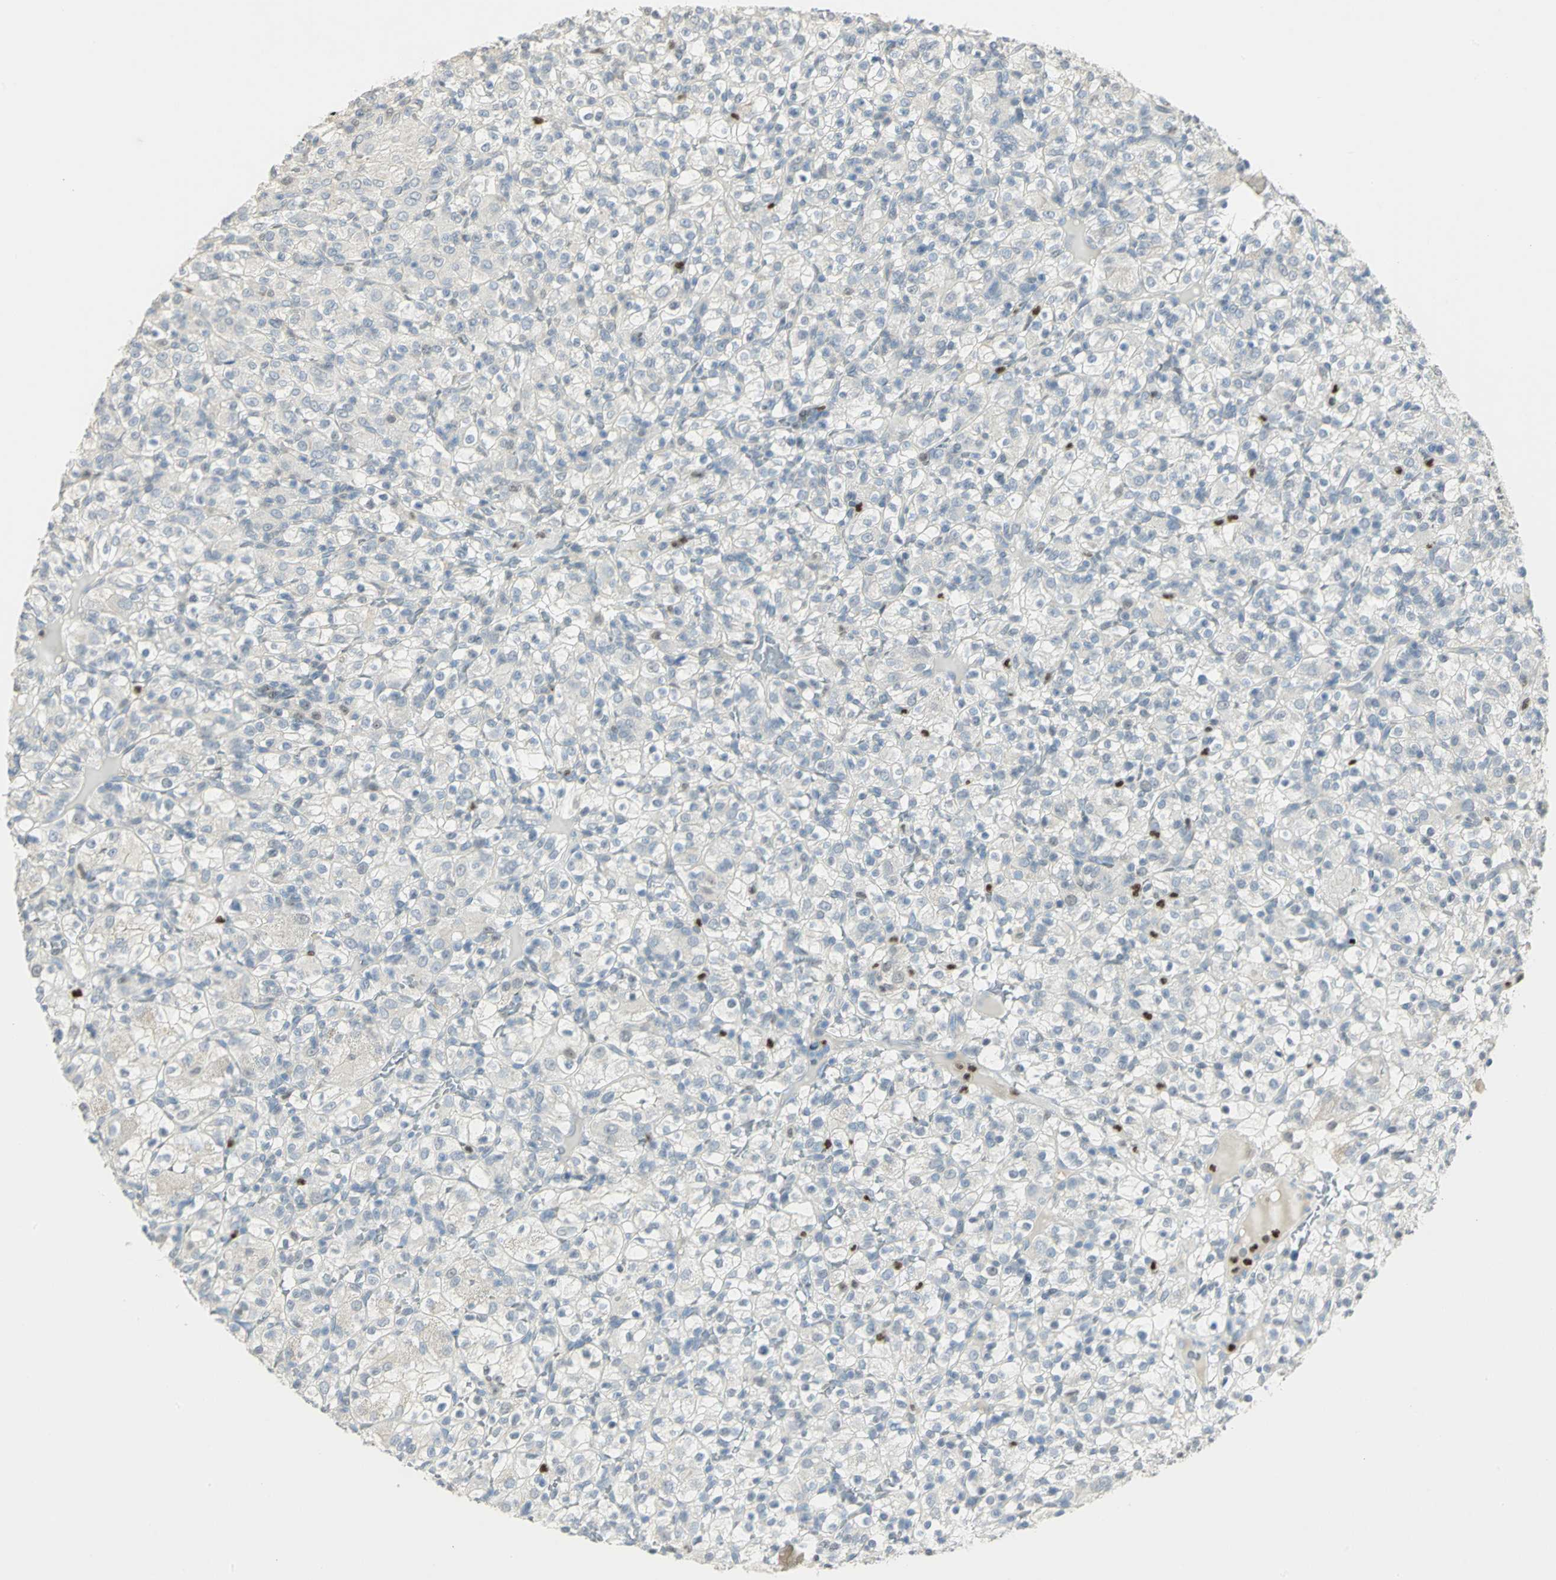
{"staining": {"intensity": "negative", "quantity": "none", "location": "none"}, "tissue": "renal cancer", "cell_type": "Tumor cells", "image_type": "cancer", "snomed": [{"axis": "morphology", "description": "Normal tissue, NOS"}, {"axis": "morphology", "description": "Adenocarcinoma, NOS"}, {"axis": "topography", "description": "Kidney"}], "caption": "This is an immunohistochemistry photomicrograph of human renal cancer (adenocarcinoma). There is no staining in tumor cells.", "gene": "BCL6", "patient": {"sex": "female", "age": 72}}